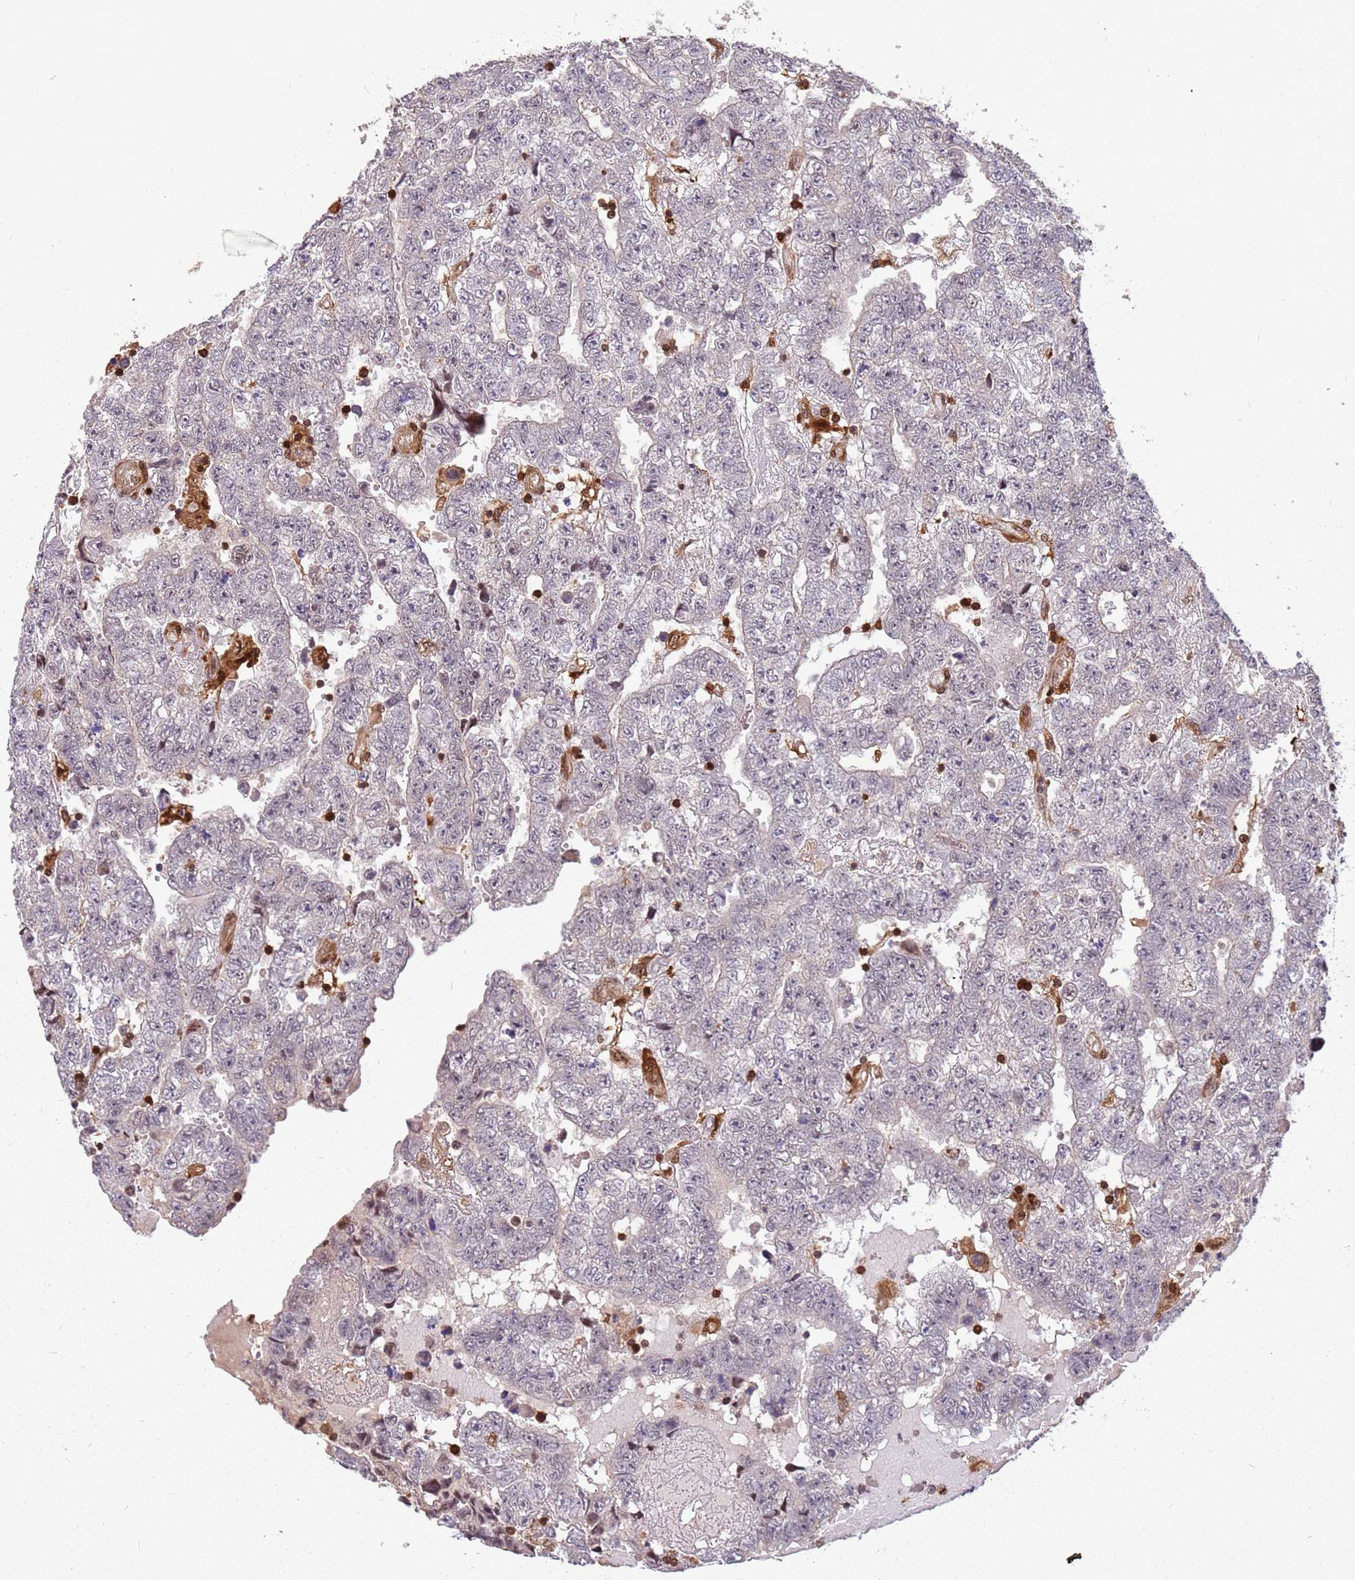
{"staining": {"intensity": "negative", "quantity": "none", "location": "none"}, "tissue": "testis cancer", "cell_type": "Tumor cells", "image_type": "cancer", "snomed": [{"axis": "morphology", "description": "Carcinoma, Embryonal, NOS"}, {"axis": "topography", "description": "Testis"}], "caption": "This is an IHC histopathology image of human testis cancer (embryonal carcinoma). There is no staining in tumor cells.", "gene": "GBP2", "patient": {"sex": "male", "age": 25}}